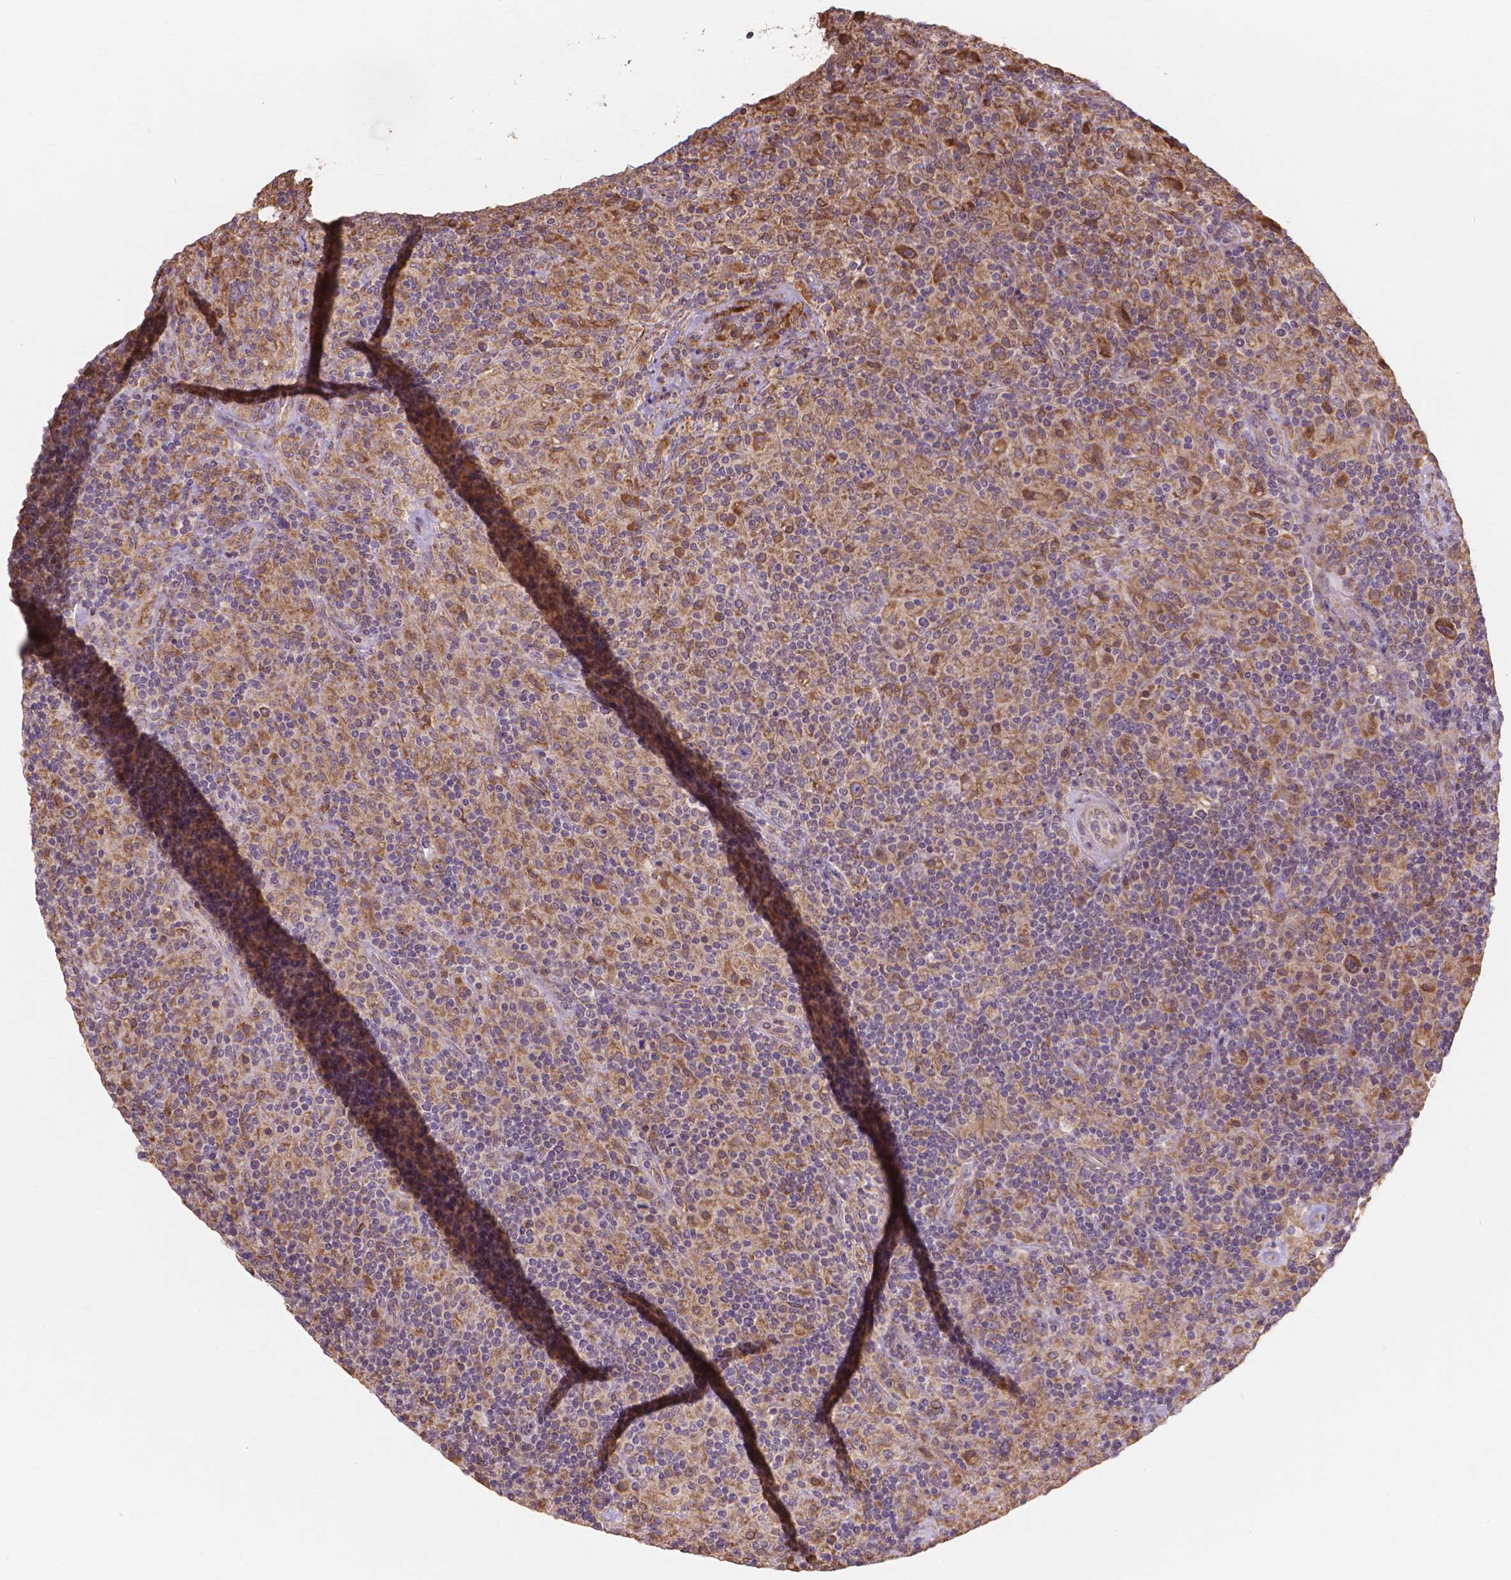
{"staining": {"intensity": "strong", "quantity": ">75%", "location": "cytoplasmic/membranous"}, "tissue": "lymphoma", "cell_type": "Tumor cells", "image_type": "cancer", "snomed": [{"axis": "morphology", "description": "Hodgkin's disease, NOS"}, {"axis": "topography", "description": "Lymph node"}], "caption": "Hodgkin's disease stained with immunohistochemistry demonstrates strong cytoplasmic/membranous positivity in approximately >75% of tumor cells.", "gene": "TAB2", "patient": {"sex": "male", "age": 70}}